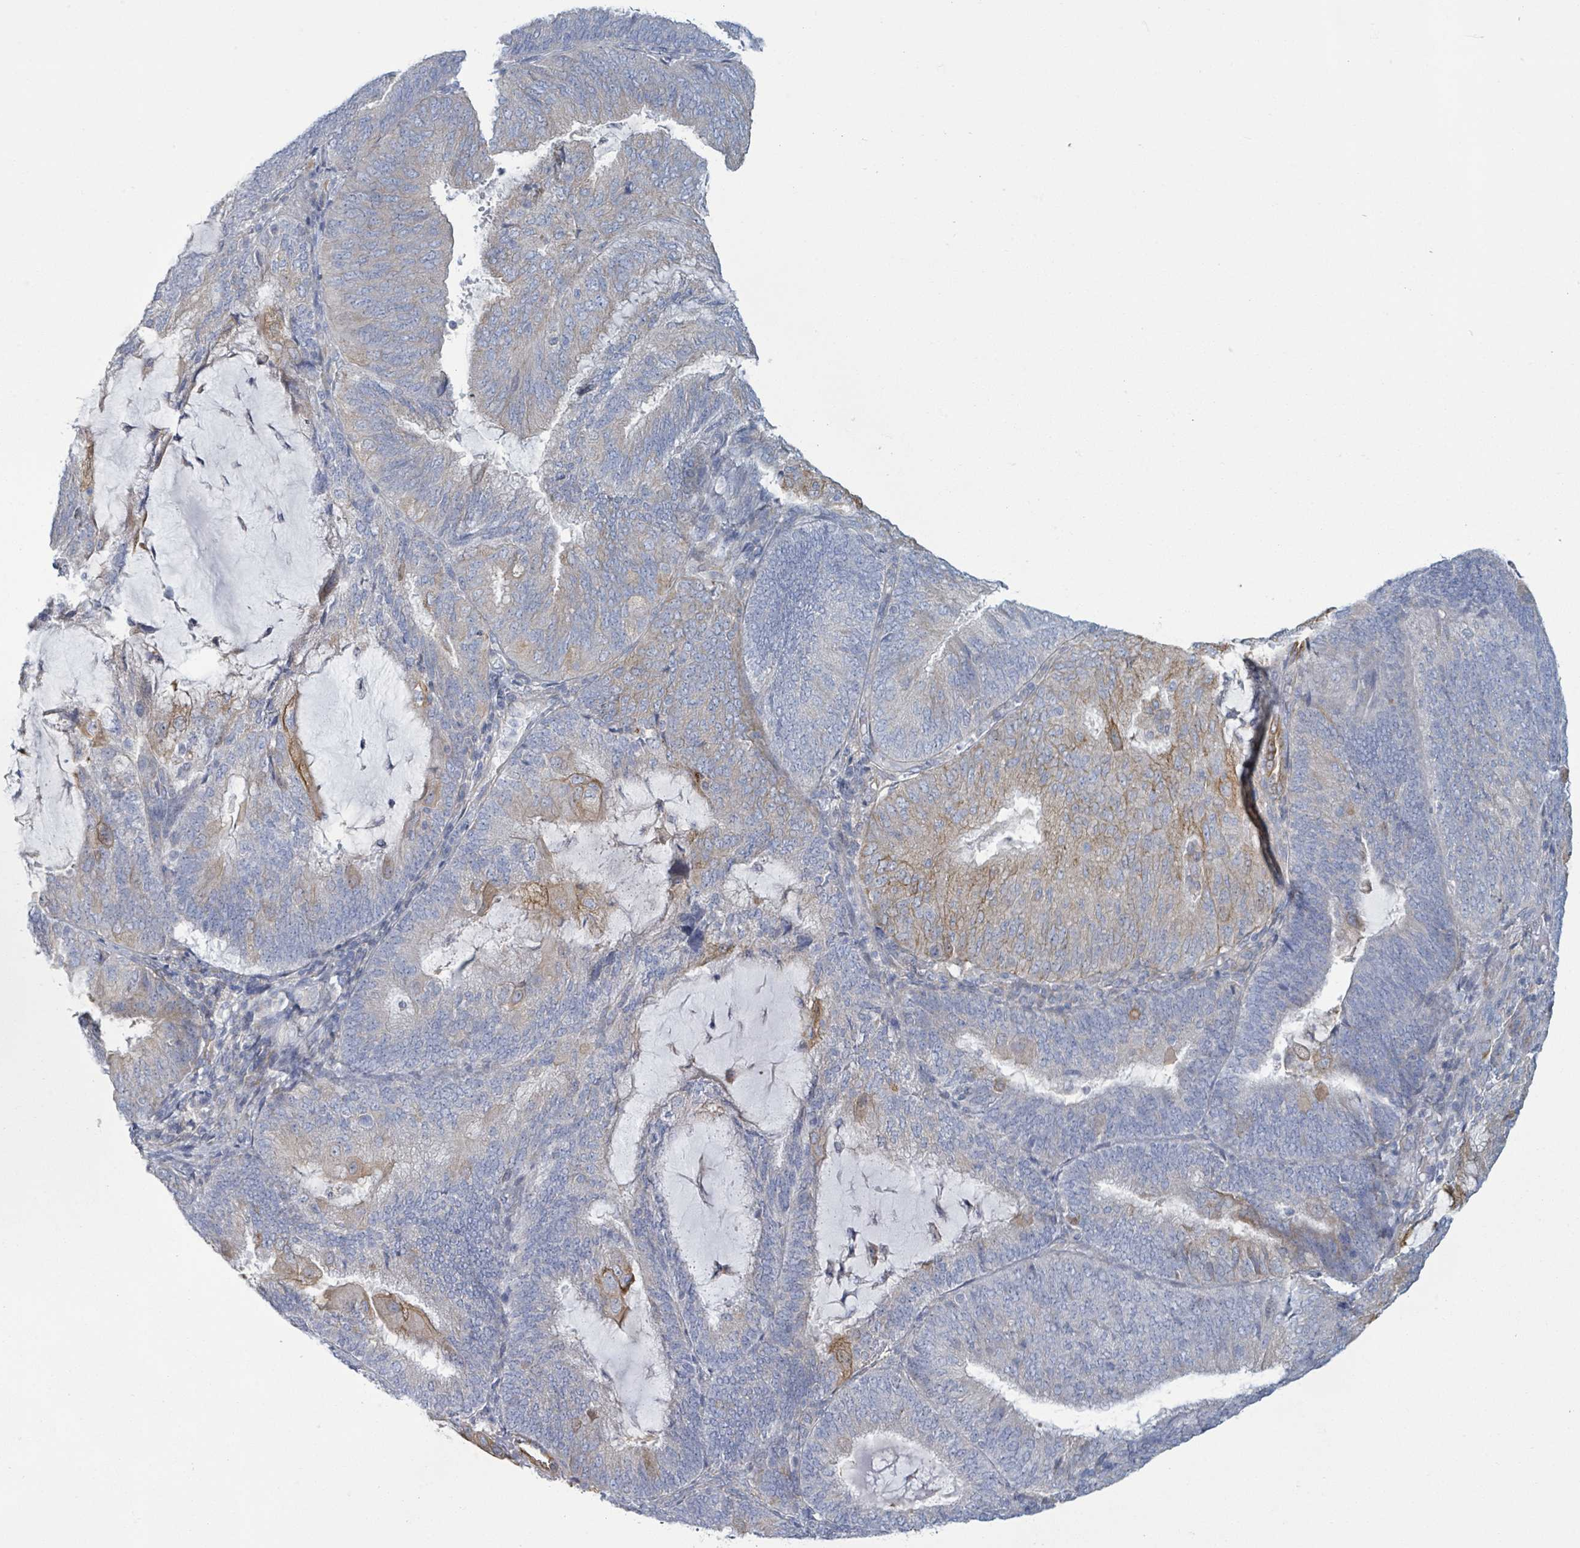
{"staining": {"intensity": "moderate", "quantity": "<25%", "location": "cytoplasmic/membranous"}, "tissue": "endometrial cancer", "cell_type": "Tumor cells", "image_type": "cancer", "snomed": [{"axis": "morphology", "description": "Adenocarcinoma, NOS"}, {"axis": "topography", "description": "Endometrium"}], "caption": "This is an image of IHC staining of endometrial cancer, which shows moderate staining in the cytoplasmic/membranous of tumor cells.", "gene": "COL13A1", "patient": {"sex": "female", "age": 81}}